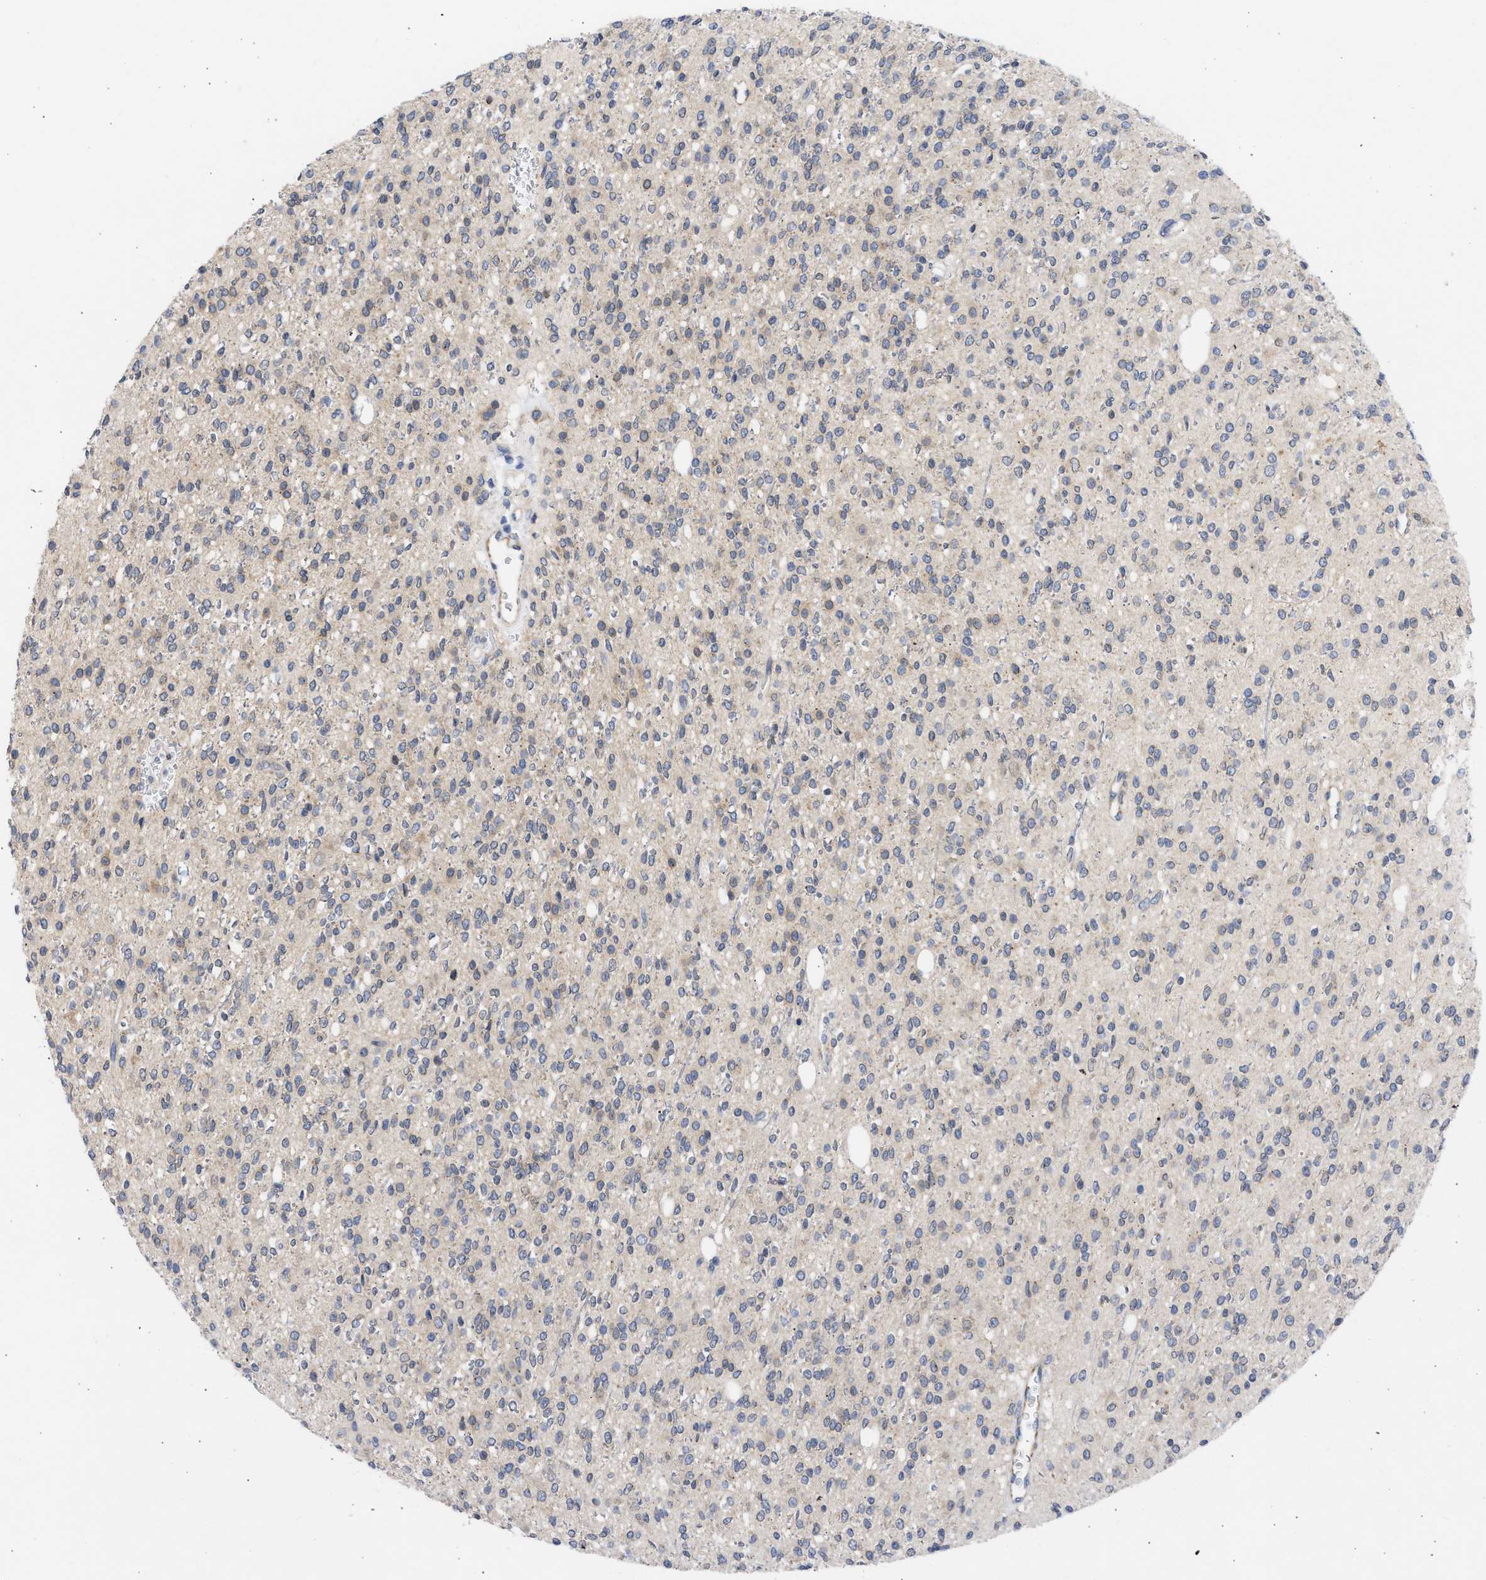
{"staining": {"intensity": "weak", "quantity": "<25%", "location": "cytoplasmic/membranous"}, "tissue": "glioma", "cell_type": "Tumor cells", "image_type": "cancer", "snomed": [{"axis": "morphology", "description": "Glioma, malignant, High grade"}, {"axis": "topography", "description": "Brain"}], "caption": "Protein analysis of glioma displays no significant staining in tumor cells. (DAB immunohistochemistry (IHC) with hematoxylin counter stain).", "gene": "NUP35", "patient": {"sex": "male", "age": 34}}